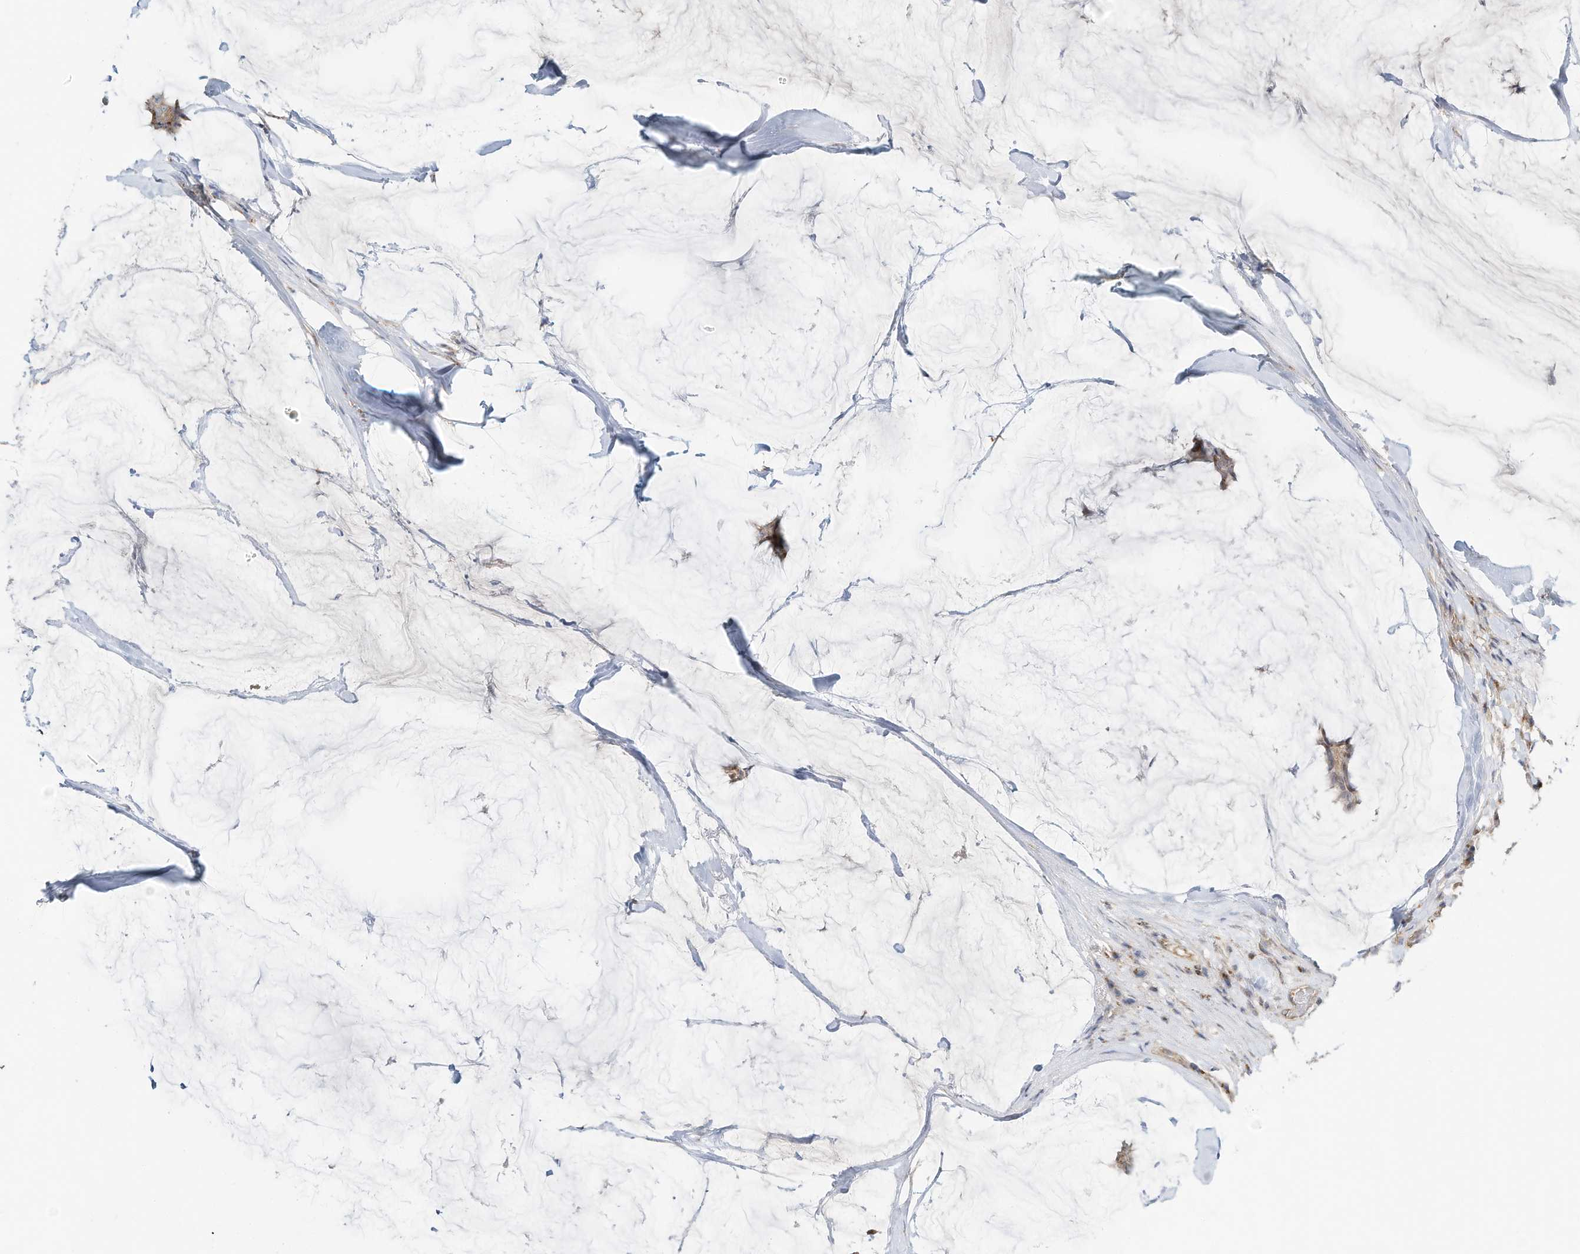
{"staining": {"intensity": "moderate", "quantity": ">75%", "location": "cytoplasmic/membranous"}, "tissue": "breast cancer", "cell_type": "Tumor cells", "image_type": "cancer", "snomed": [{"axis": "morphology", "description": "Duct carcinoma"}, {"axis": "topography", "description": "Breast"}], "caption": "Human breast cancer (intraductal carcinoma) stained for a protein (brown) reveals moderate cytoplasmic/membranous positive expression in about >75% of tumor cells.", "gene": "CUX1", "patient": {"sex": "female", "age": 93}}